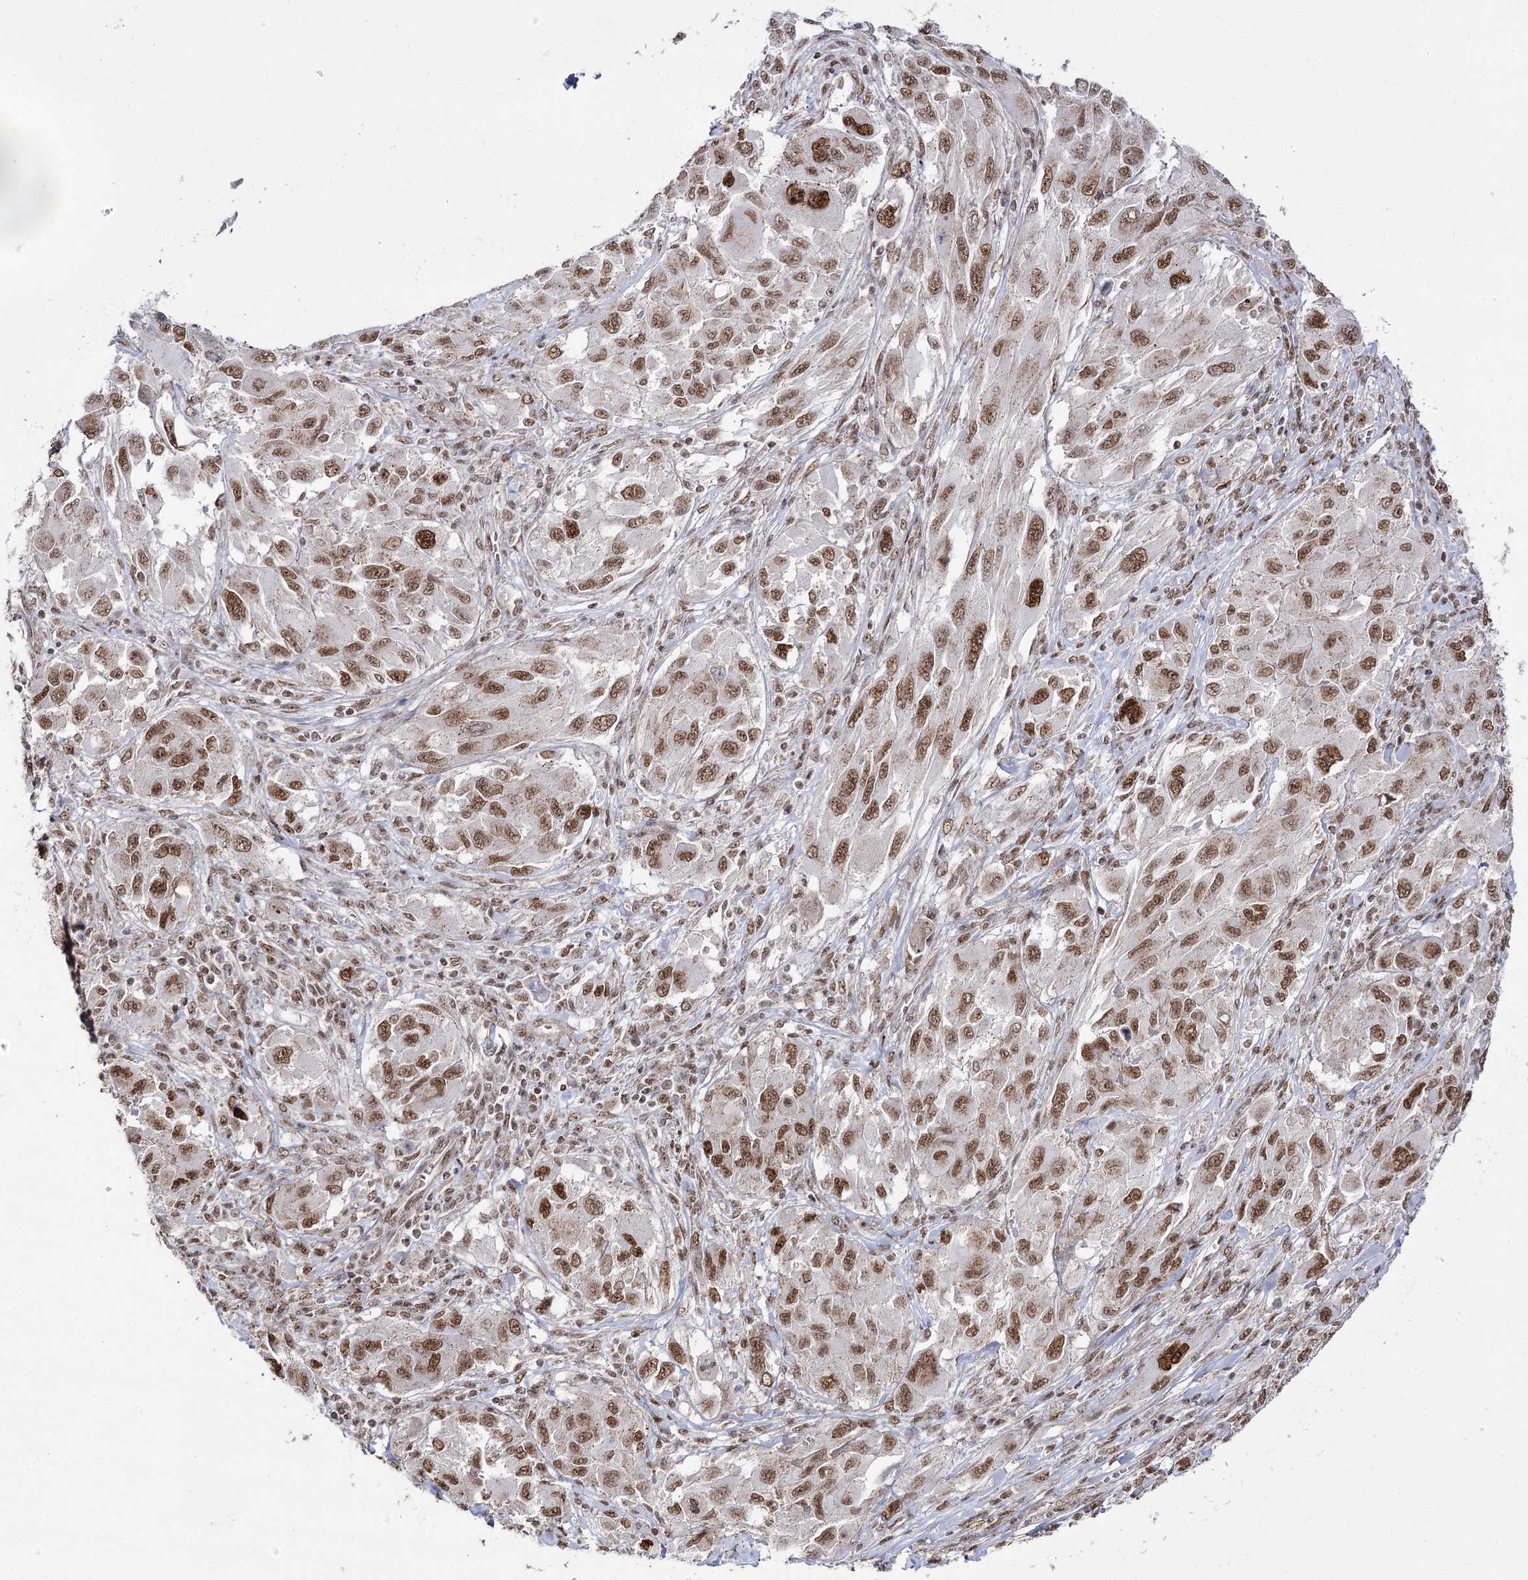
{"staining": {"intensity": "moderate", "quantity": ">75%", "location": "nuclear"}, "tissue": "melanoma", "cell_type": "Tumor cells", "image_type": "cancer", "snomed": [{"axis": "morphology", "description": "Malignant melanoma, NOS"}, {"axis": "topography", "description": "Skin"}], "caption": "Immunohistochemistry (DAB (3,3'-diaminobenzidine)) staining of human melanoma exhibits moderate nuclear protein staining in about >75% of tumor cells.", "gene": "VGLL4", "patient": {"sex": "female", "age": 91}}